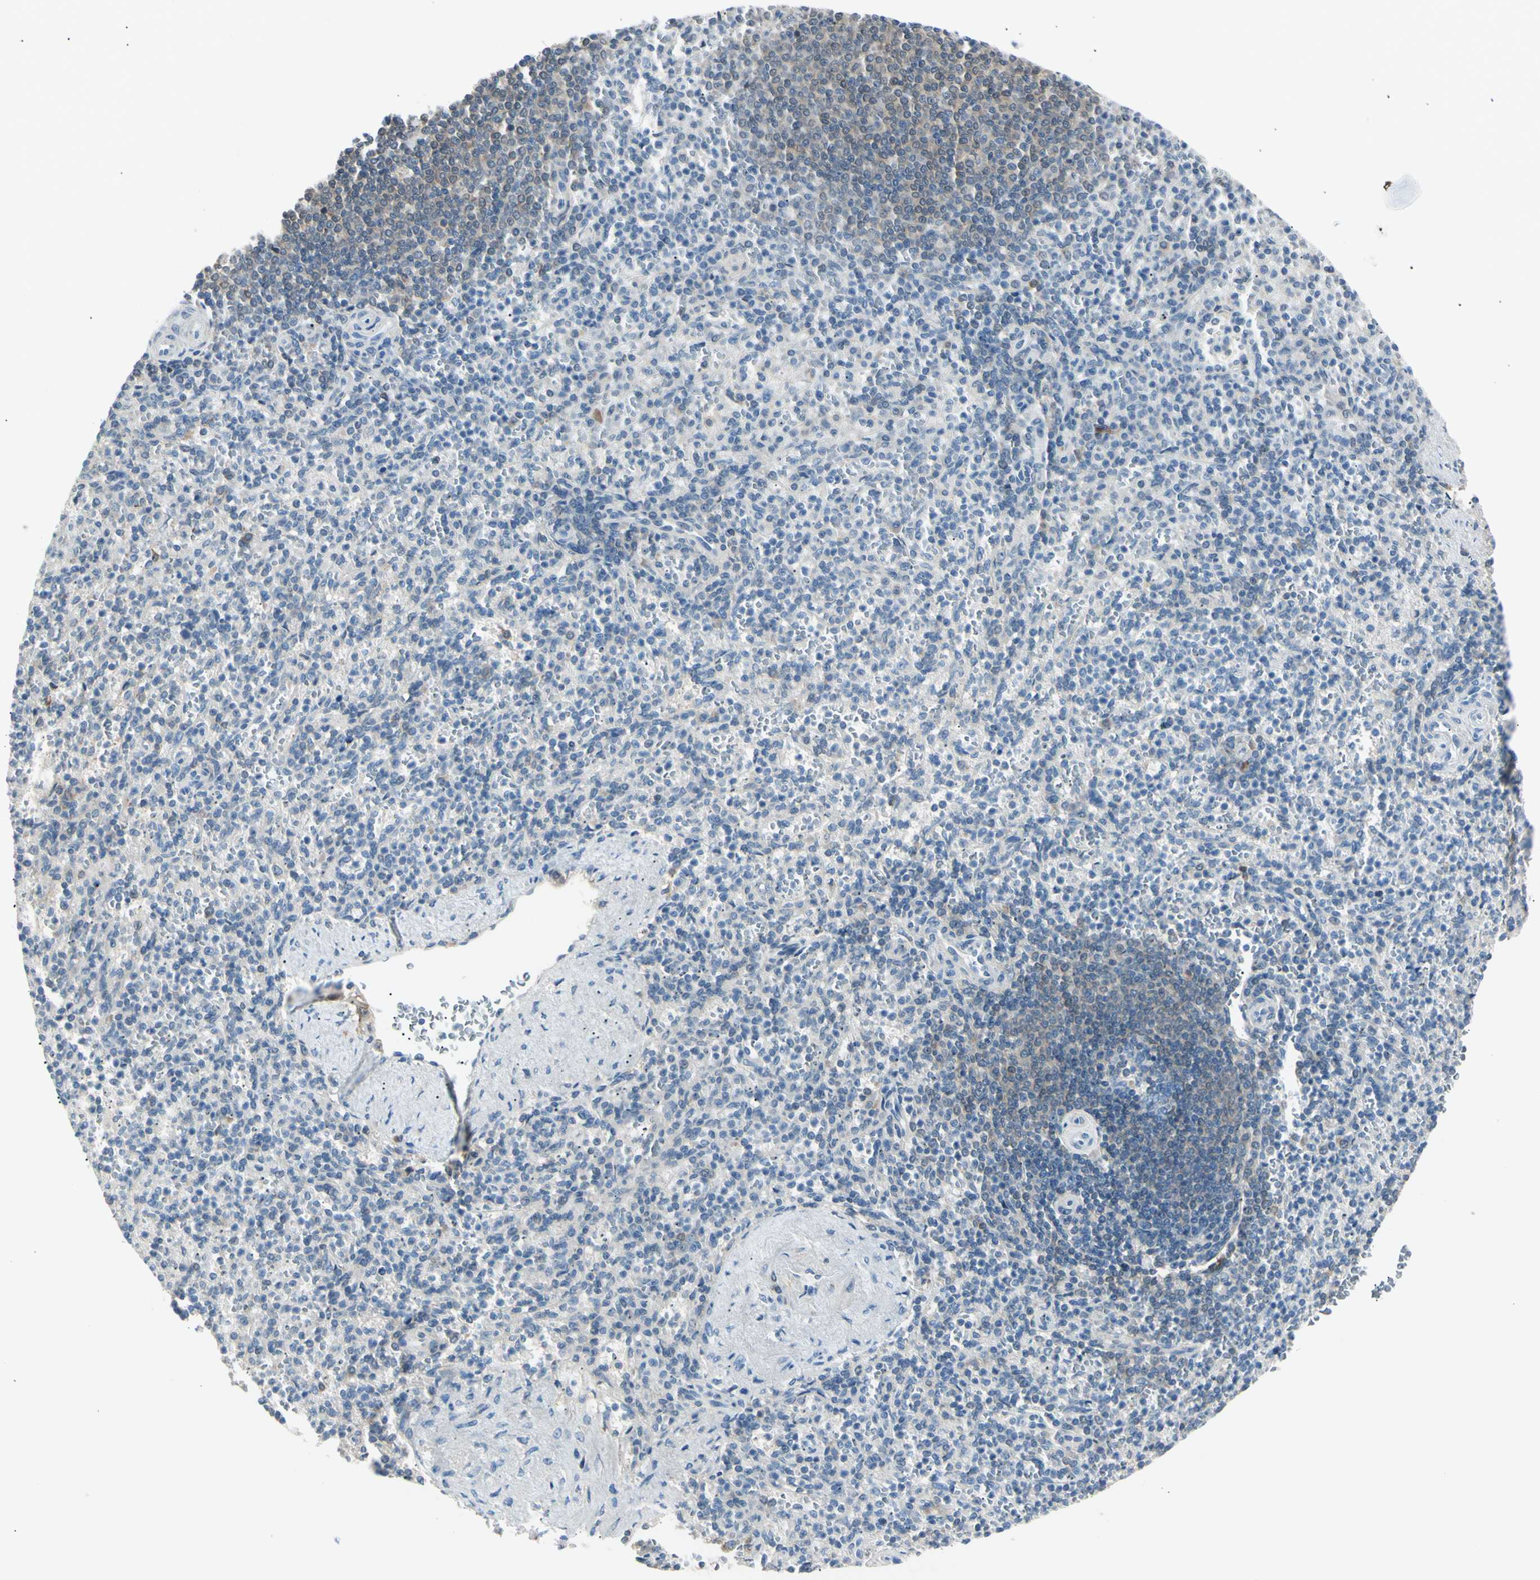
{"staining": {"intensity": "weak", "quantity": ">75%", "location": "cytoplasmic/membranous"}, "tissue": "spleen", "cell_type": "Cells in red pulp", "image_type": "normal", "snomed": [{"axis": "morphology", "description": "Normal tissue, NOS"}, {"axis": "topography", "description": "Spleen"}], "caption": "IHC histopathology image of unremarkable human spleen stained for a protein (brown), which displays low levels of weak cytoplasmic/membranous positivity in approximately >75% of cells in red pulp.", "gene": "LHPP", "patient": {"sex": "female", "age": 74}}